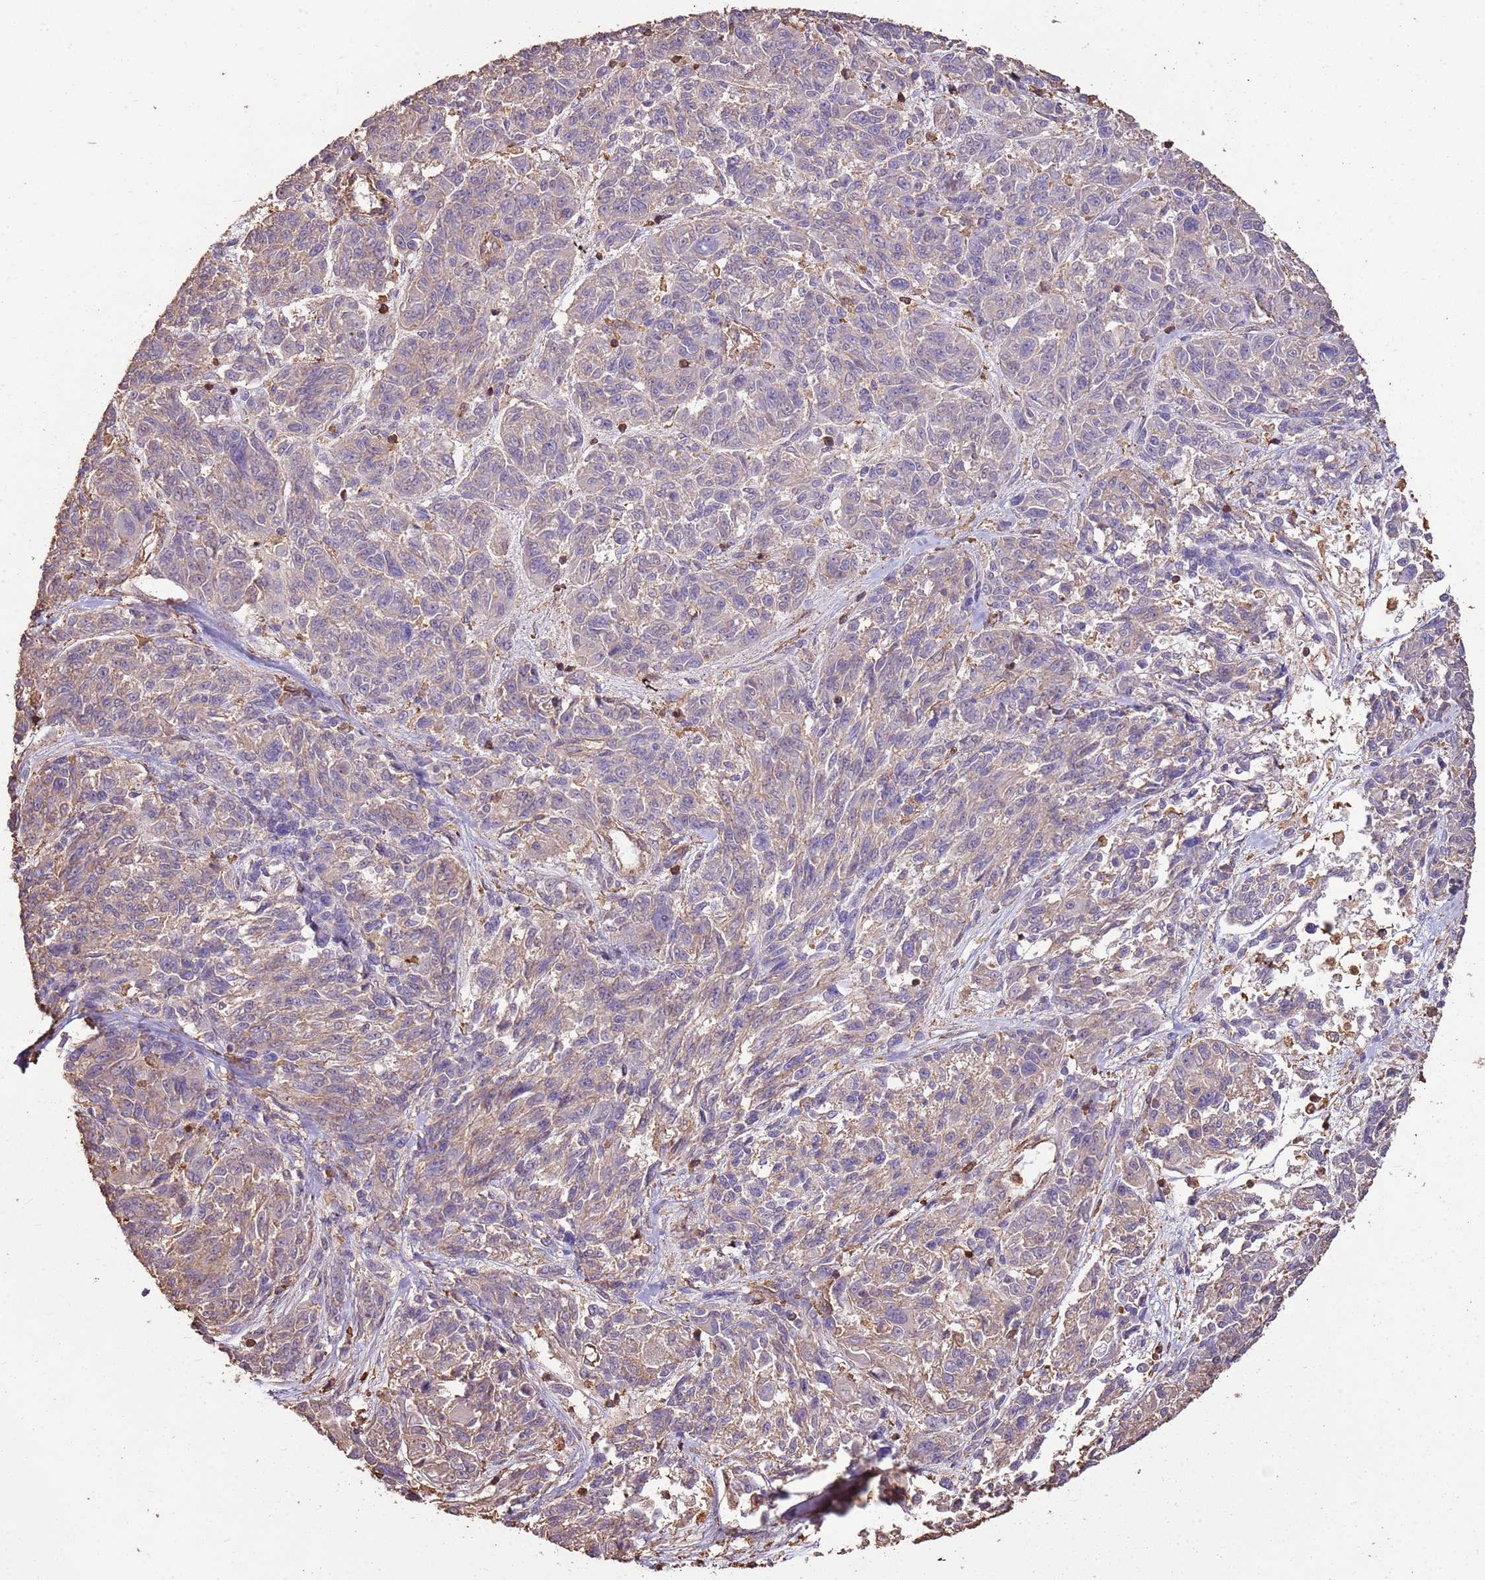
{"staining": {"intensity": "weak", "quantity": "25%-75%", "location": "cytoplasmic/membranous"}, "tissue": "melanoma", "cell_type": "Tumor cells", "image_type": "cancer", "snomed": [{"axis": "morphology", "description": "Malignant melanoma, NOS"}, {"axis": "topography", "description": "Skin"}], "caption": "Immunohistochemistry of malignant melanoma demonstrates low levels of weak cytoplasmic/membranous staining in about 25%-75% of tumor cells.", "gene": "ARL10", "patient": {"sex": "male", "age": 53}}